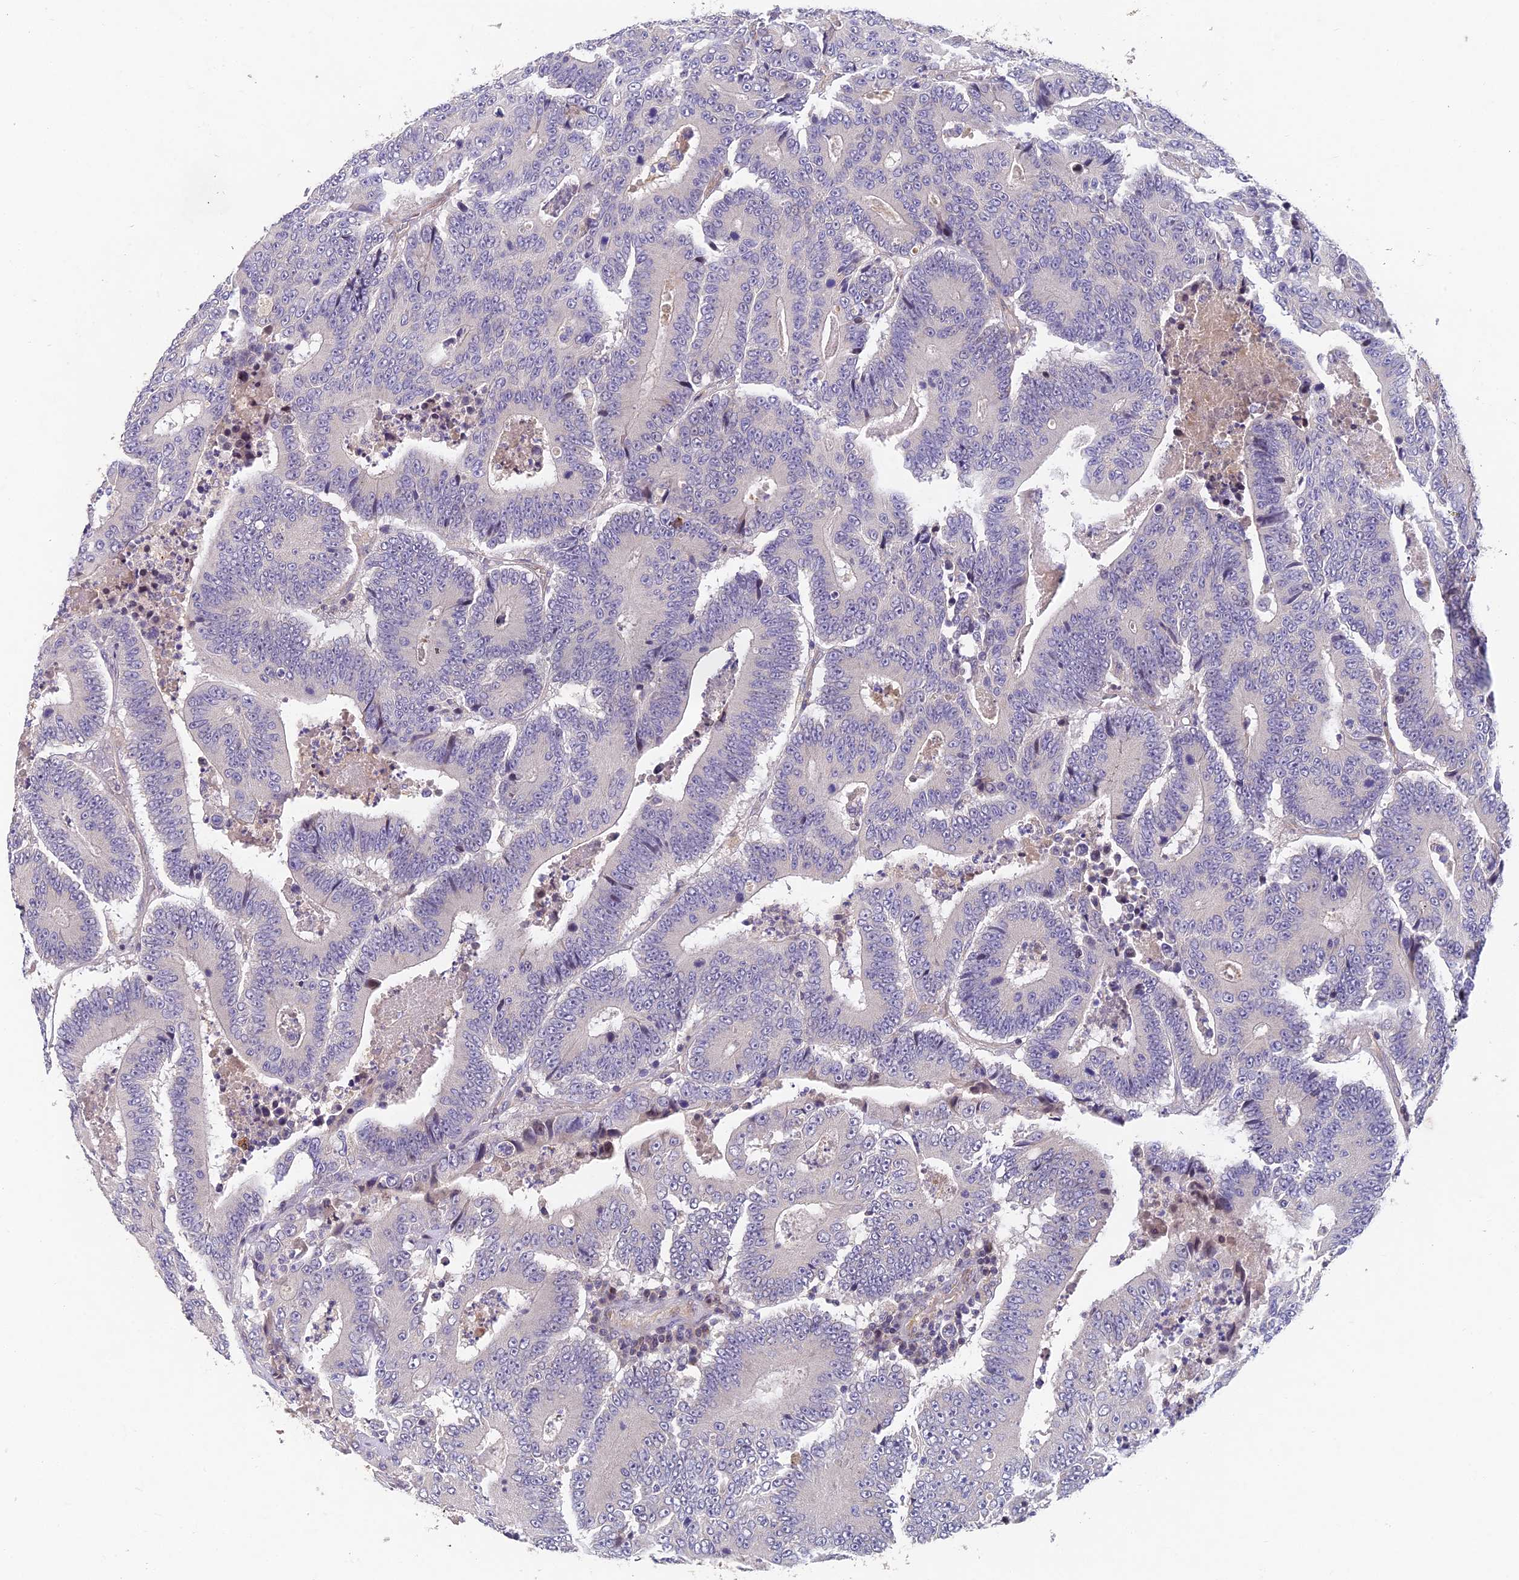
{"staining": {"intensity": "negative", "quantity": "none", "location": "none"}, "tissue": "colorectal cancer", "cell_type": "Tumor cells", "image_type": "cancer", "snomed": [{"axis": "morphology", "description": "Adenocarcinoma, NOS"}, {"axis": "topography", "description": "Colon"}], "caption": "Immunohistochemical staining of colorectal cancer reveals no significant expression in tumor cells.", "gene": "ADAMTS13", "patient": {"sex": "male", "age": 83}}